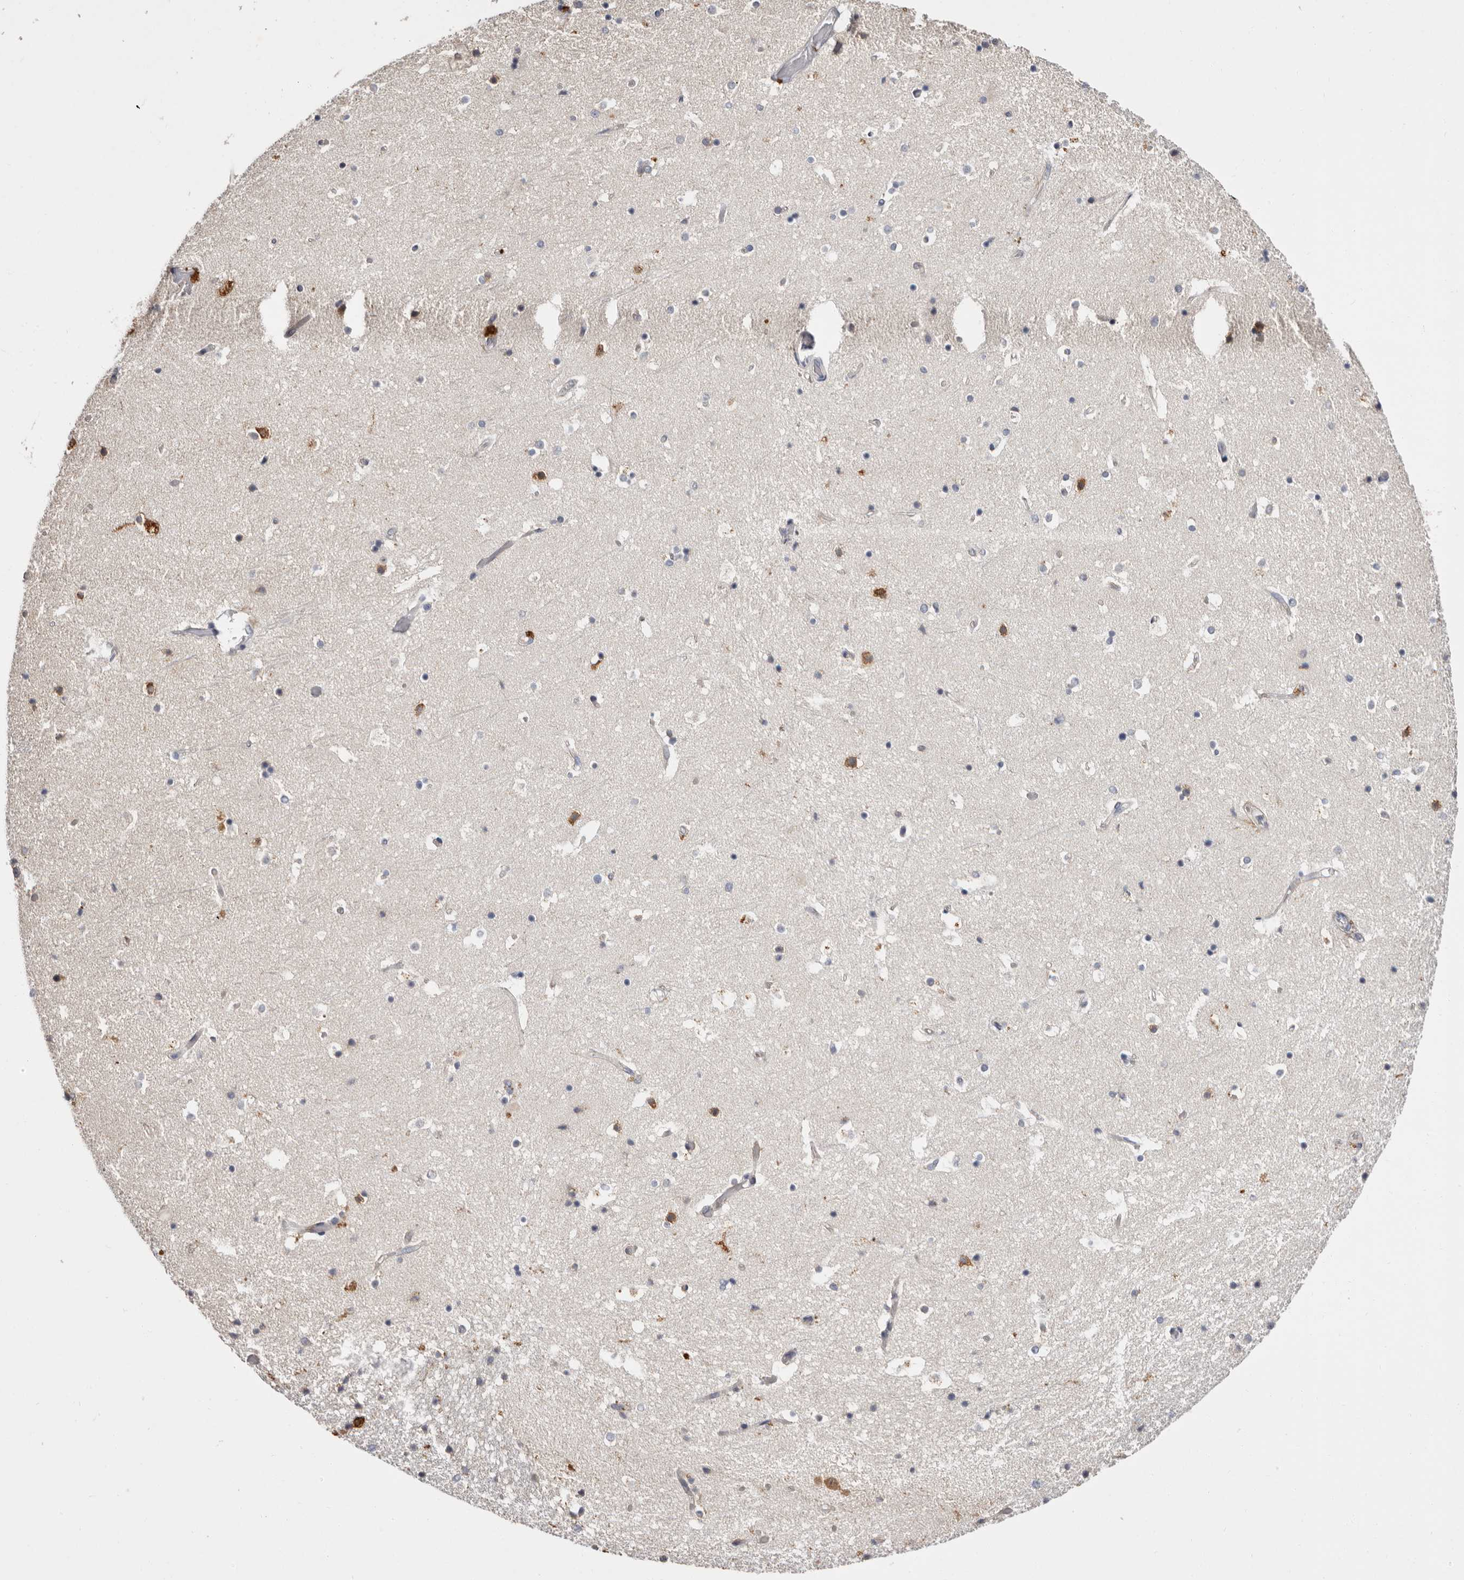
{"staining": {"intensity": "negative", "quantity": "none", "location": "none"}, "tissue": "hippocampus", "cell_type": "Glial cells", "image_type": "normal", "snomed": [{"axis": "morphology", "description": "Normal tissue, NOS"}, {"axis": "topography", "description": "Hippocampus"}], "caption": "DAB immunohistochemical staining of normal hippocampus displays no significant positivity in glial cells. Nuclei are stained in blue.", "gene": "FAM167B", "patient": {"sex": "female", "age": 52}}